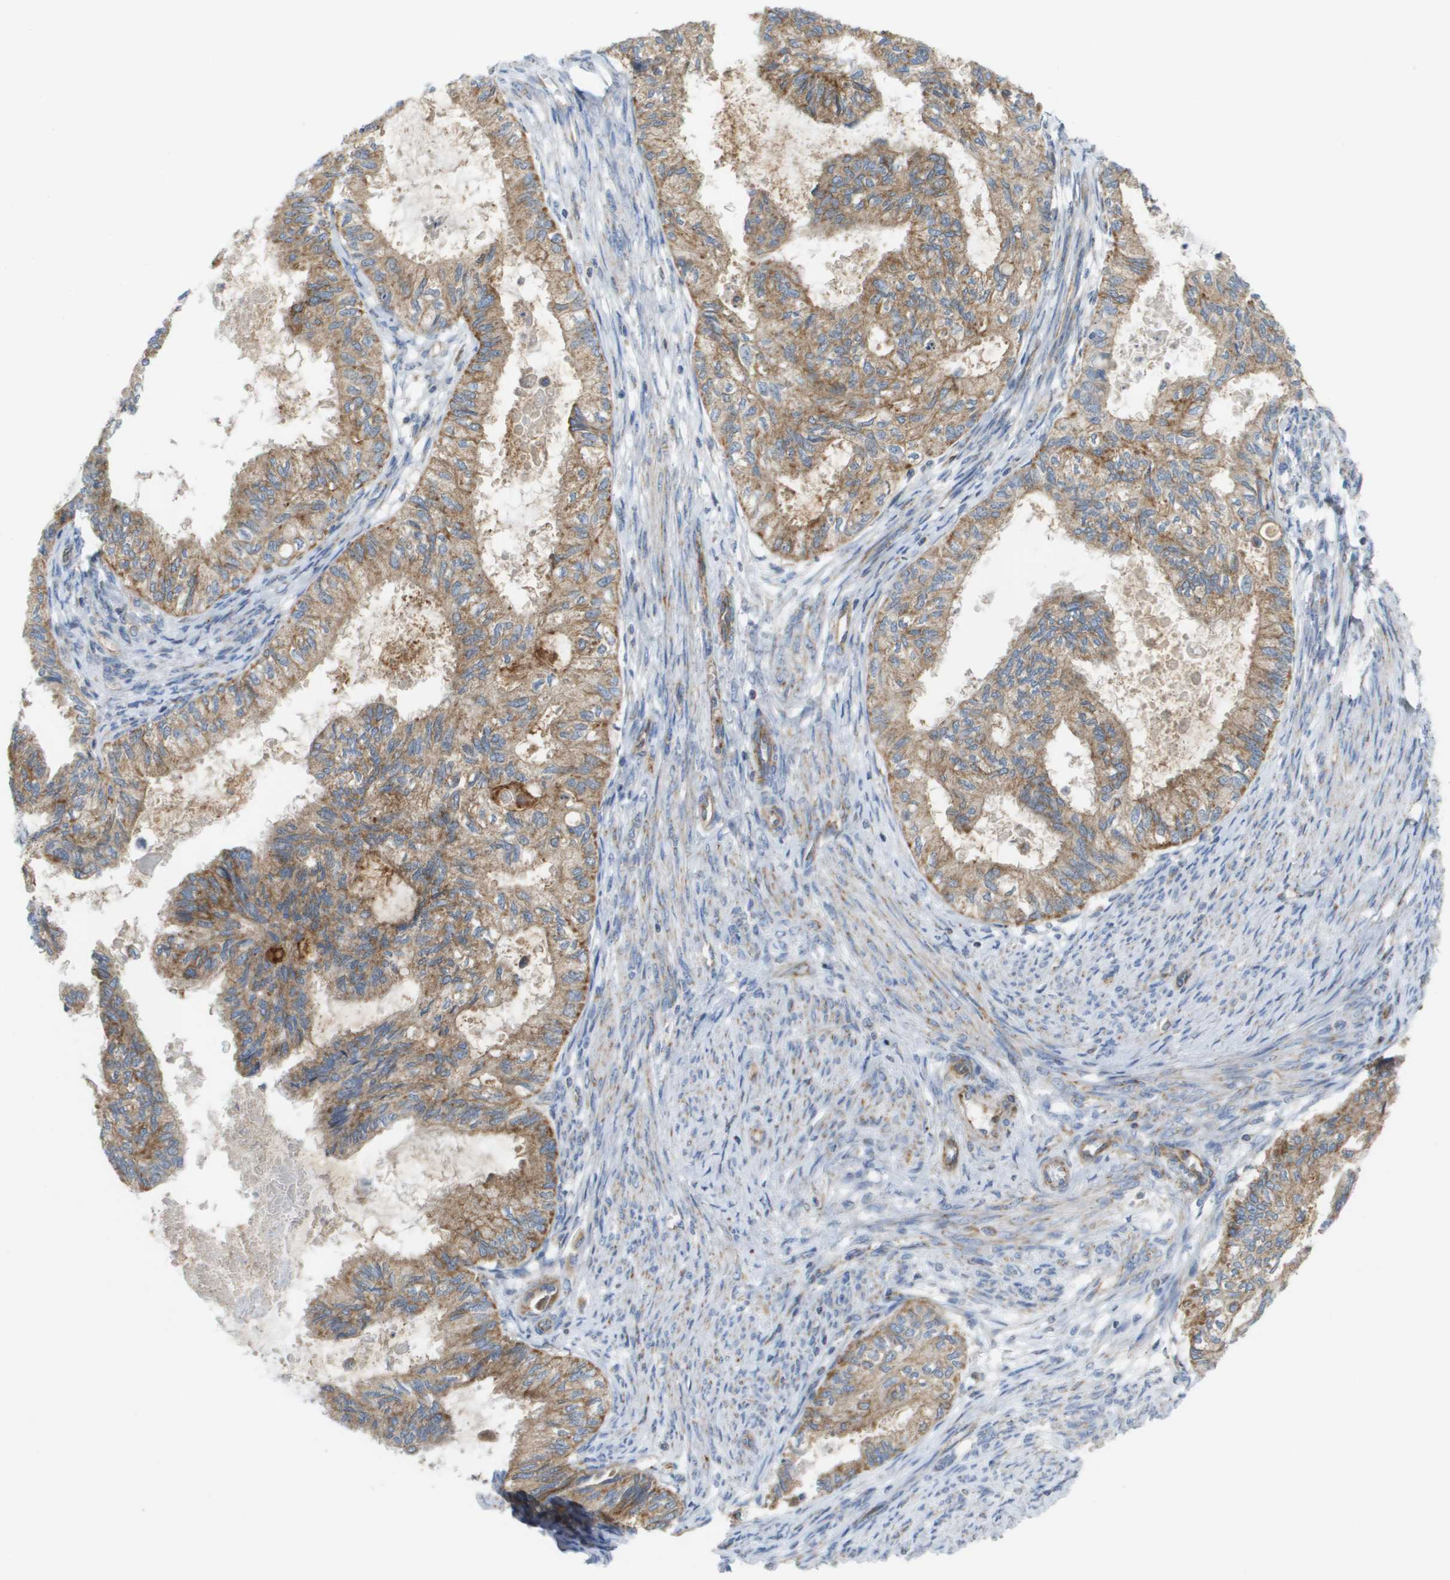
{"staining": {"intensity": "moderate", "quantity": ">75%", "location": "cytoplasmic/membranous"}, "tissue": "cervical cancer", "cell_type": "Tumor cells", "image_type": "cancer", "snomed": [{"axis": "morphology", "description": "Normal tissue, NOS"}, {"axis": "morphology", "description": "Adenocarcinoma, NOS"}, {"axis": "topography", "description": "Cervix"}, {"axis": "topography", "description": "Endometrium"}], "caption": "Cervical cancer (adenocarcinoma) stained with a brown dye exhibits moderate cytoplasmic/membranous positive expression in about >75% of tumor cells.", "gene": "FIS1", "patient": {"sex": "female", "age": 86}}